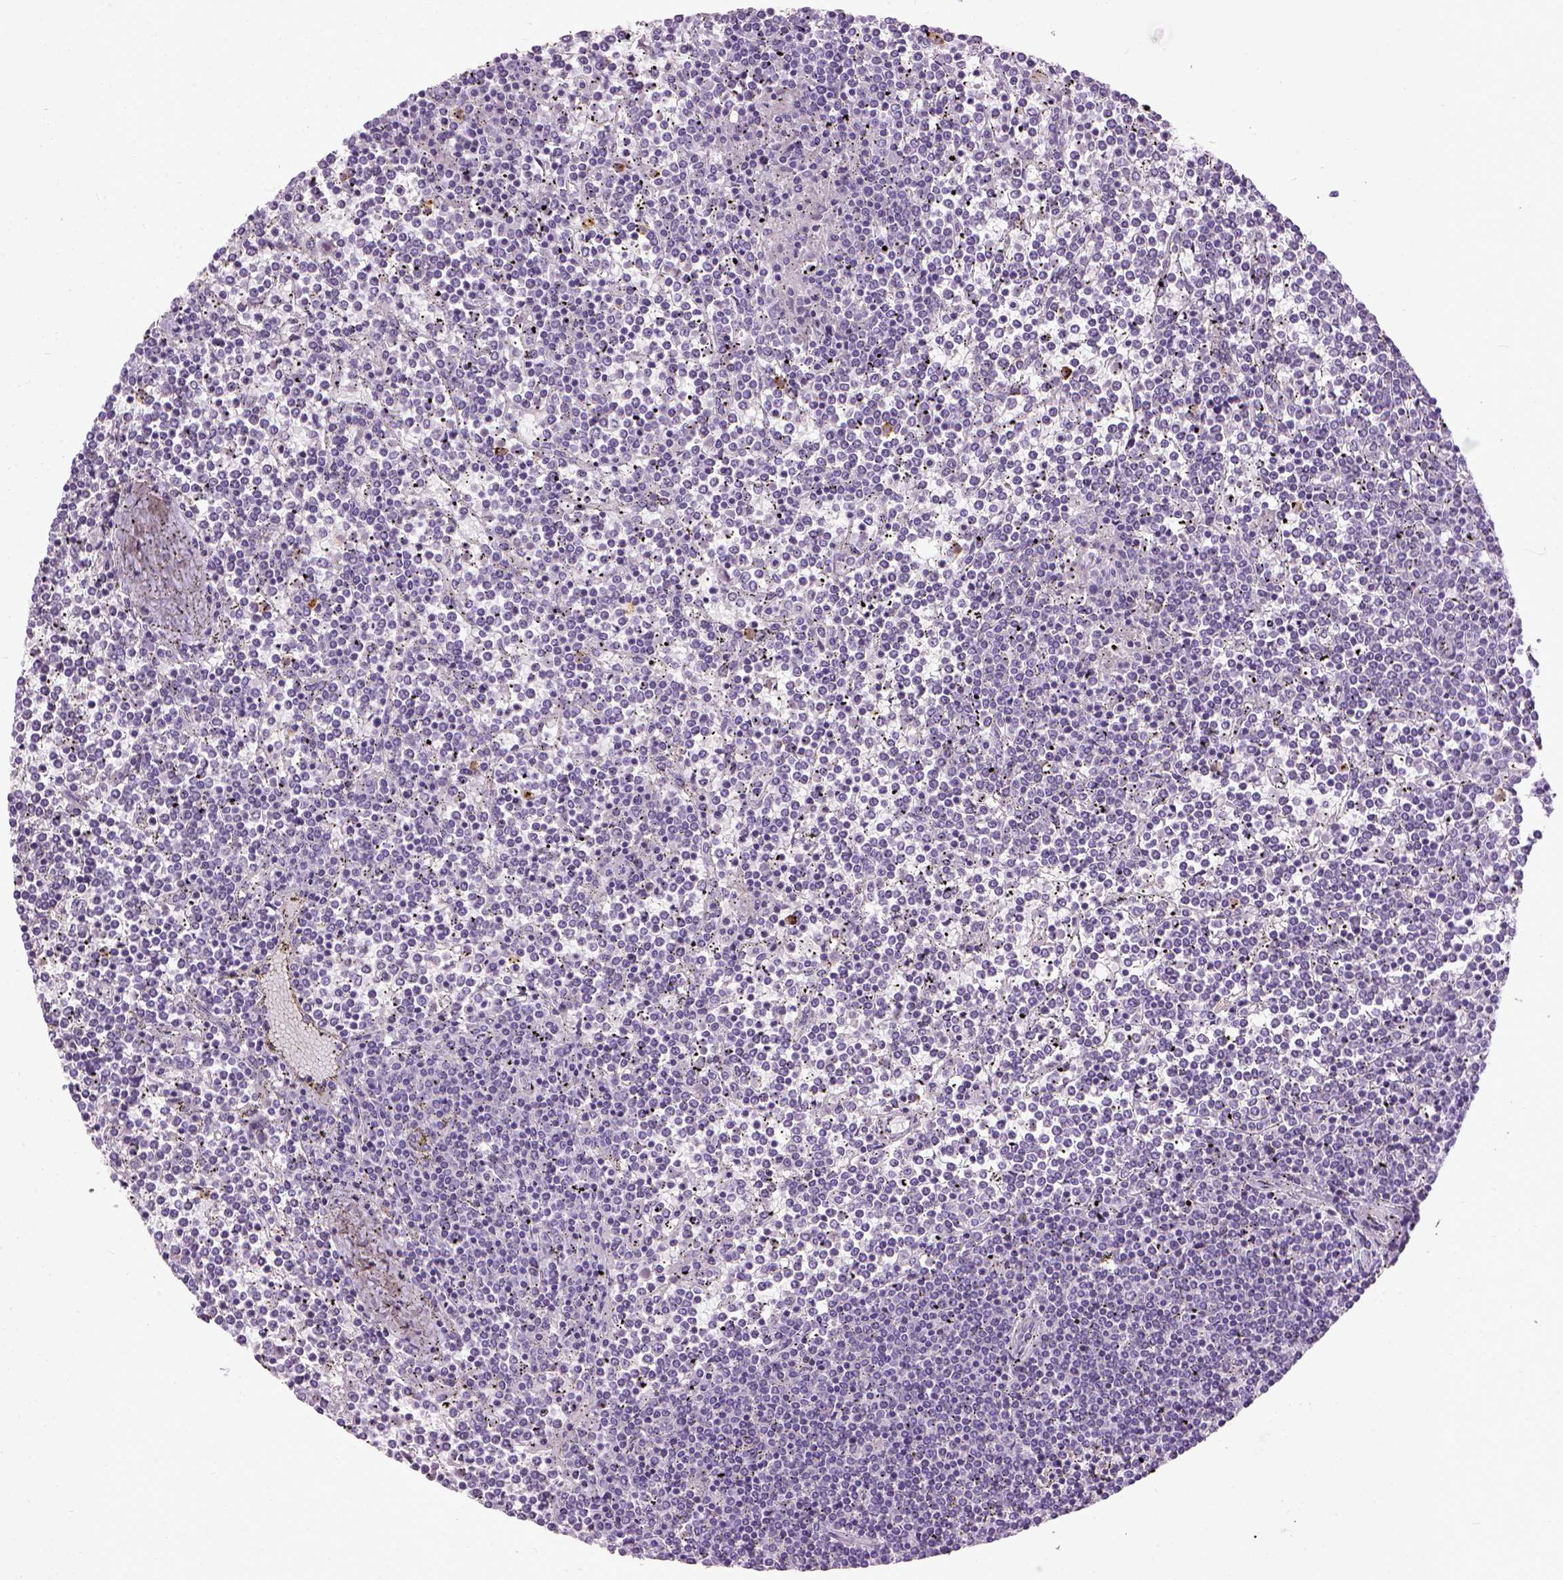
{"staining": {"intensity": "negative", "quantity": "none", "location": "none"}, "tissue": "lymphoma", "cell_type": "Tumor cells", "image_type": "cancer", "snomed": [{"axis": "morphology", "description": "Malignant lymphoma, non-Hodgkin's type, Low grade"}, {"axis": "topography", "description": "Spleen"}], "caption": "The micrograph displays no significant staining in tumor cells of low-grade malignant lymphoma, non-Hodgkin's type.", "gene": "MAPT", "patient": {"sex": "female", "age": 19}}